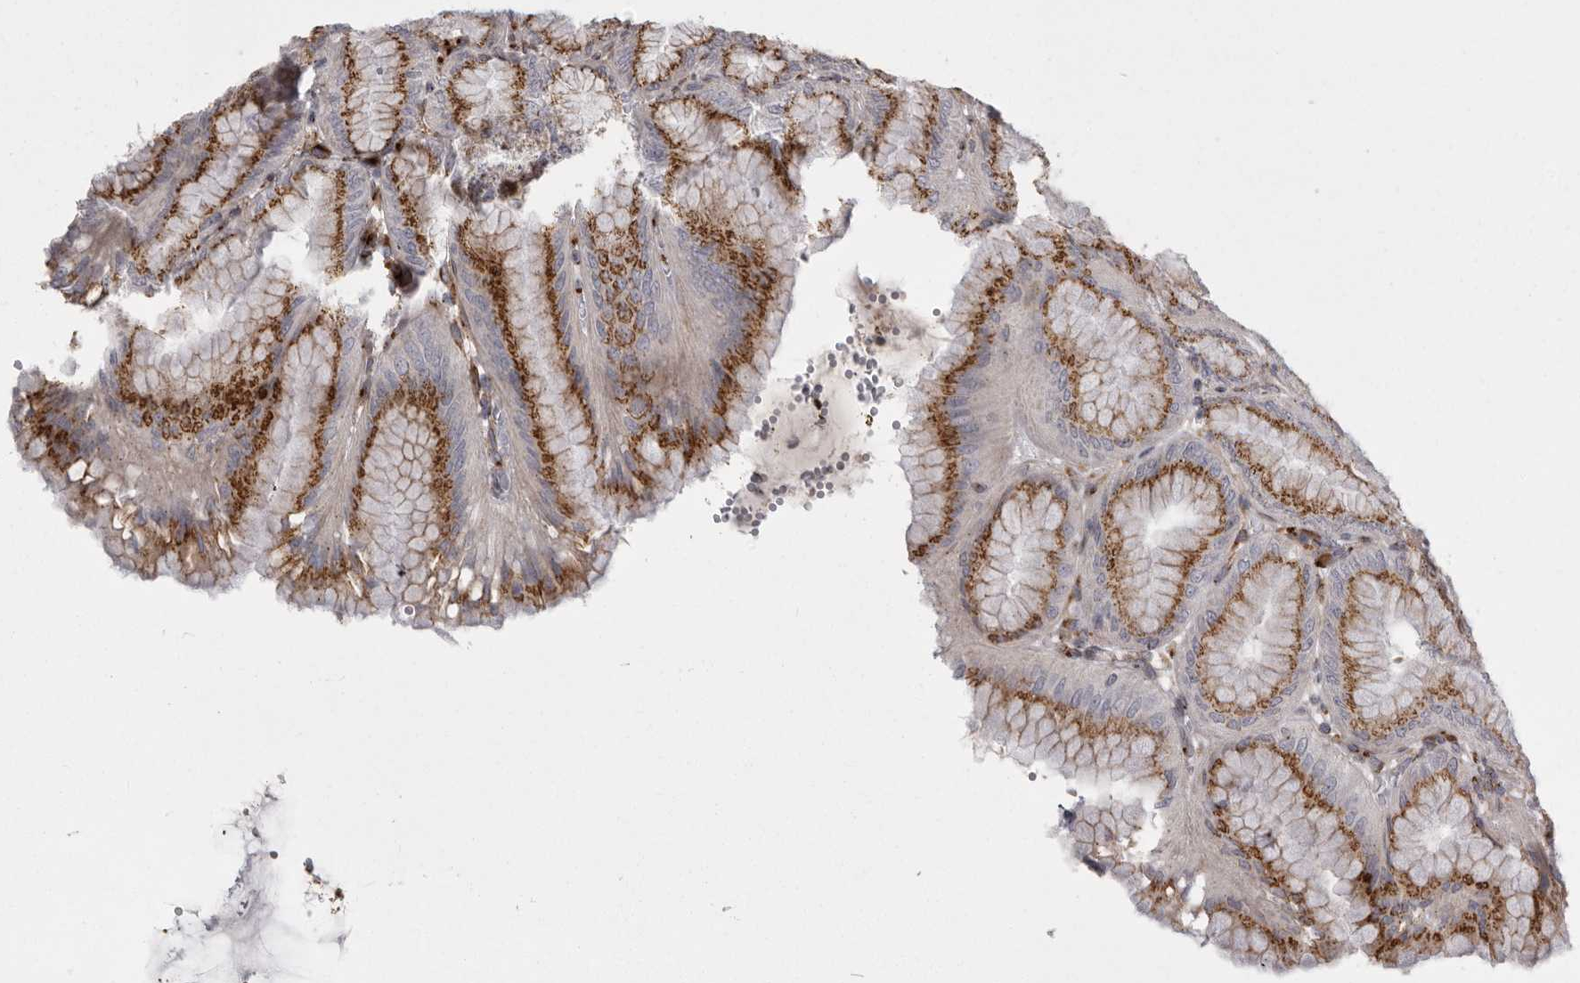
{"staining": {"intensity": "moderate", "quantity": ">75%", "location": "cytoplasmic/membranous"}, "tissue": "stomach", "cell_type": "Glandular cells", "image_type": "normal", "snomed": [{"axis": "morphology", "description": "Normal tissue, NOS"}, {"axis": "topography", "description": "Stomach, lower"}], "caption": "Protein analysis of benign stomach exhibits moderate cytoplasmic/membranous staining in about >75% of glandular cells. Immunohistochemistry (ihc) stains the protein of interest in brown and the nuclei are stained blue.", "gene": "WDR47", "patient": {"sex": "male", "age": 71}}